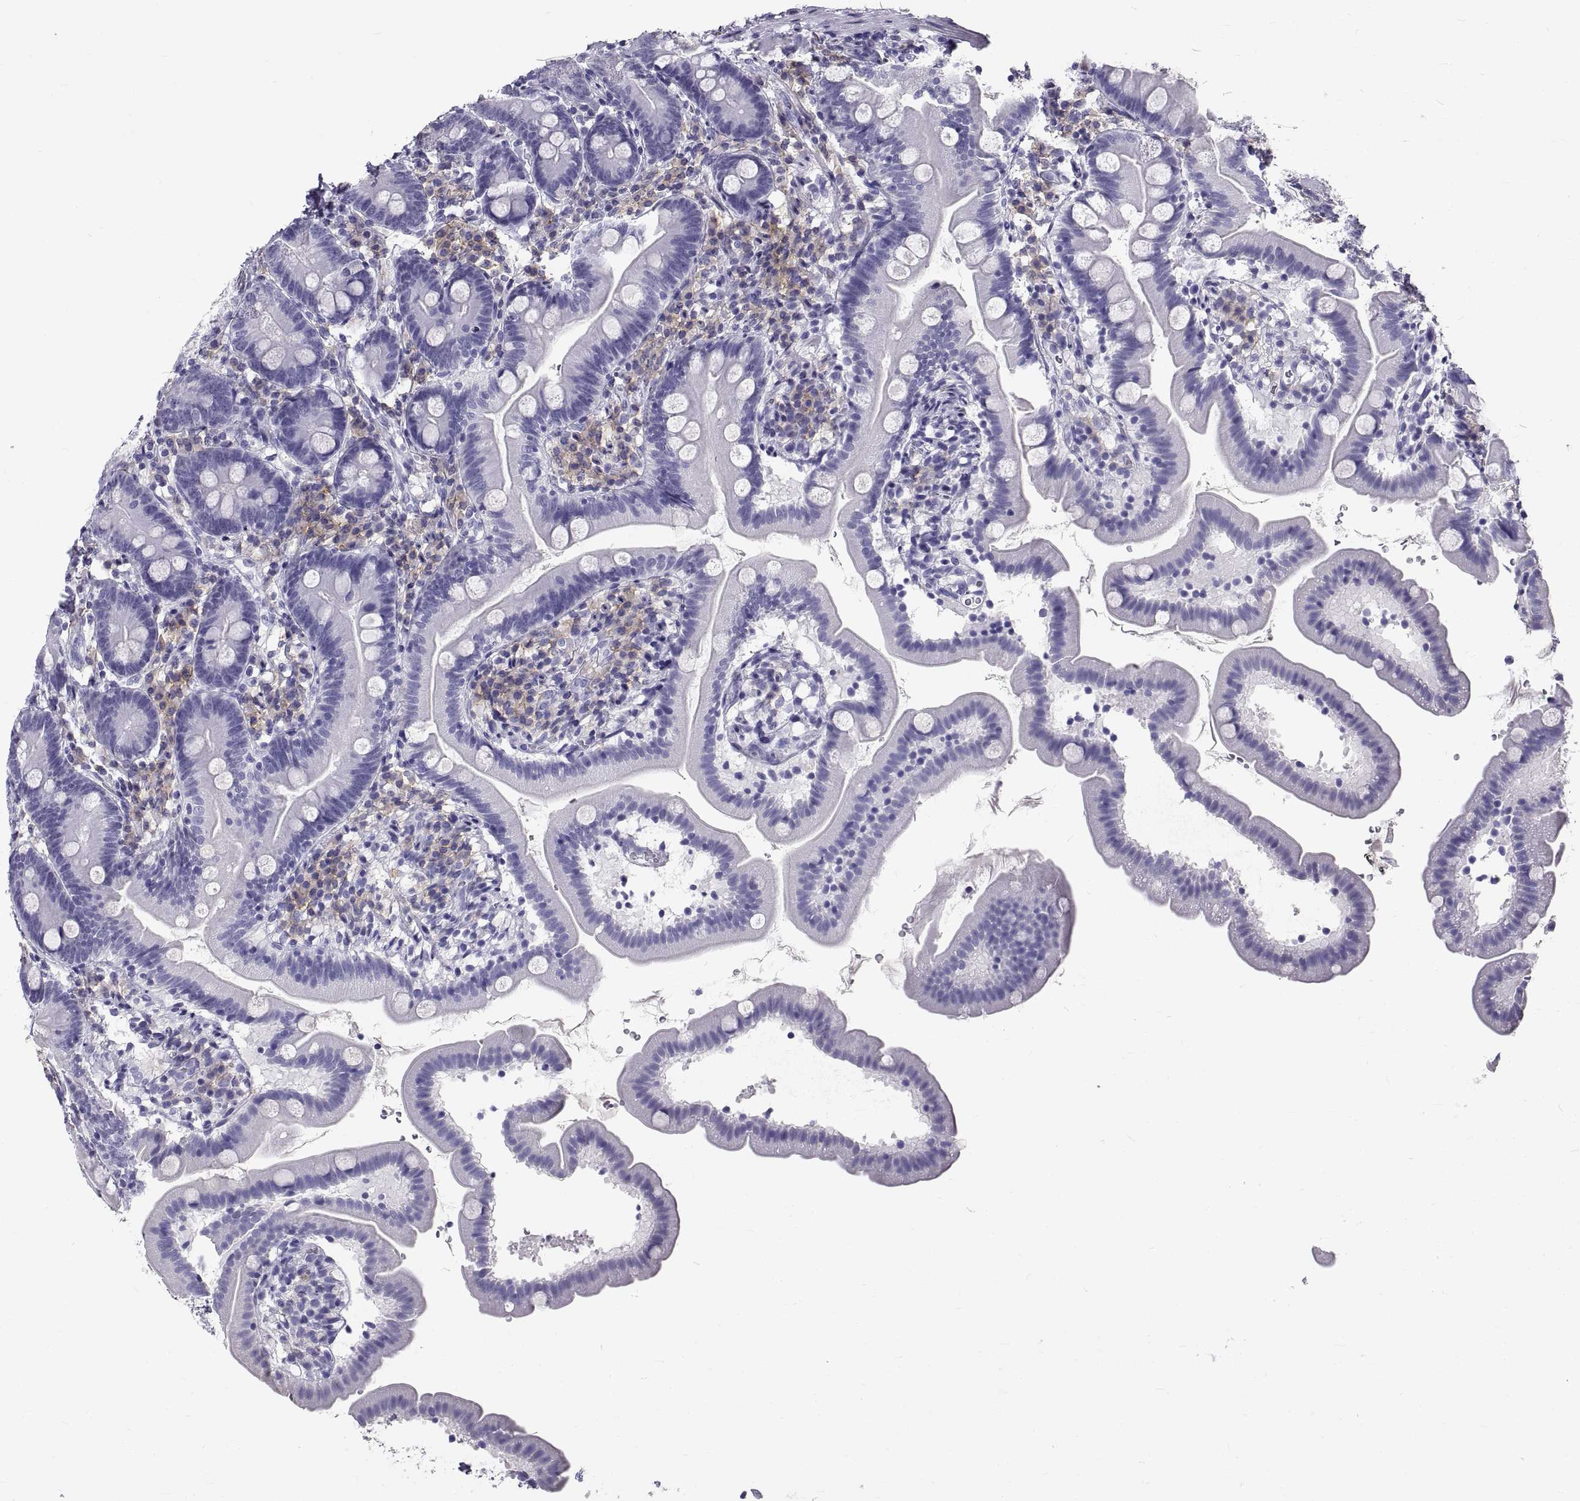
{"staining": {"intensity": "negative", "quantity": "none", "location": "none"}, "tissue": "duodenum", "cell_type": "Glandular cells", "image_type": "normal", "snomed": [{"axis": "morphology", "description": "Normal tissue, NOS"}, {"axis": "topography", "description": "Duodenum"}], "caption": "IHC photomicrograph of normal duodenum: duodenum stained with DAB displays no significant protein staining in glandular cells.", "gene": "GNG12", "patient": {"sex": "female", "age": 67}}